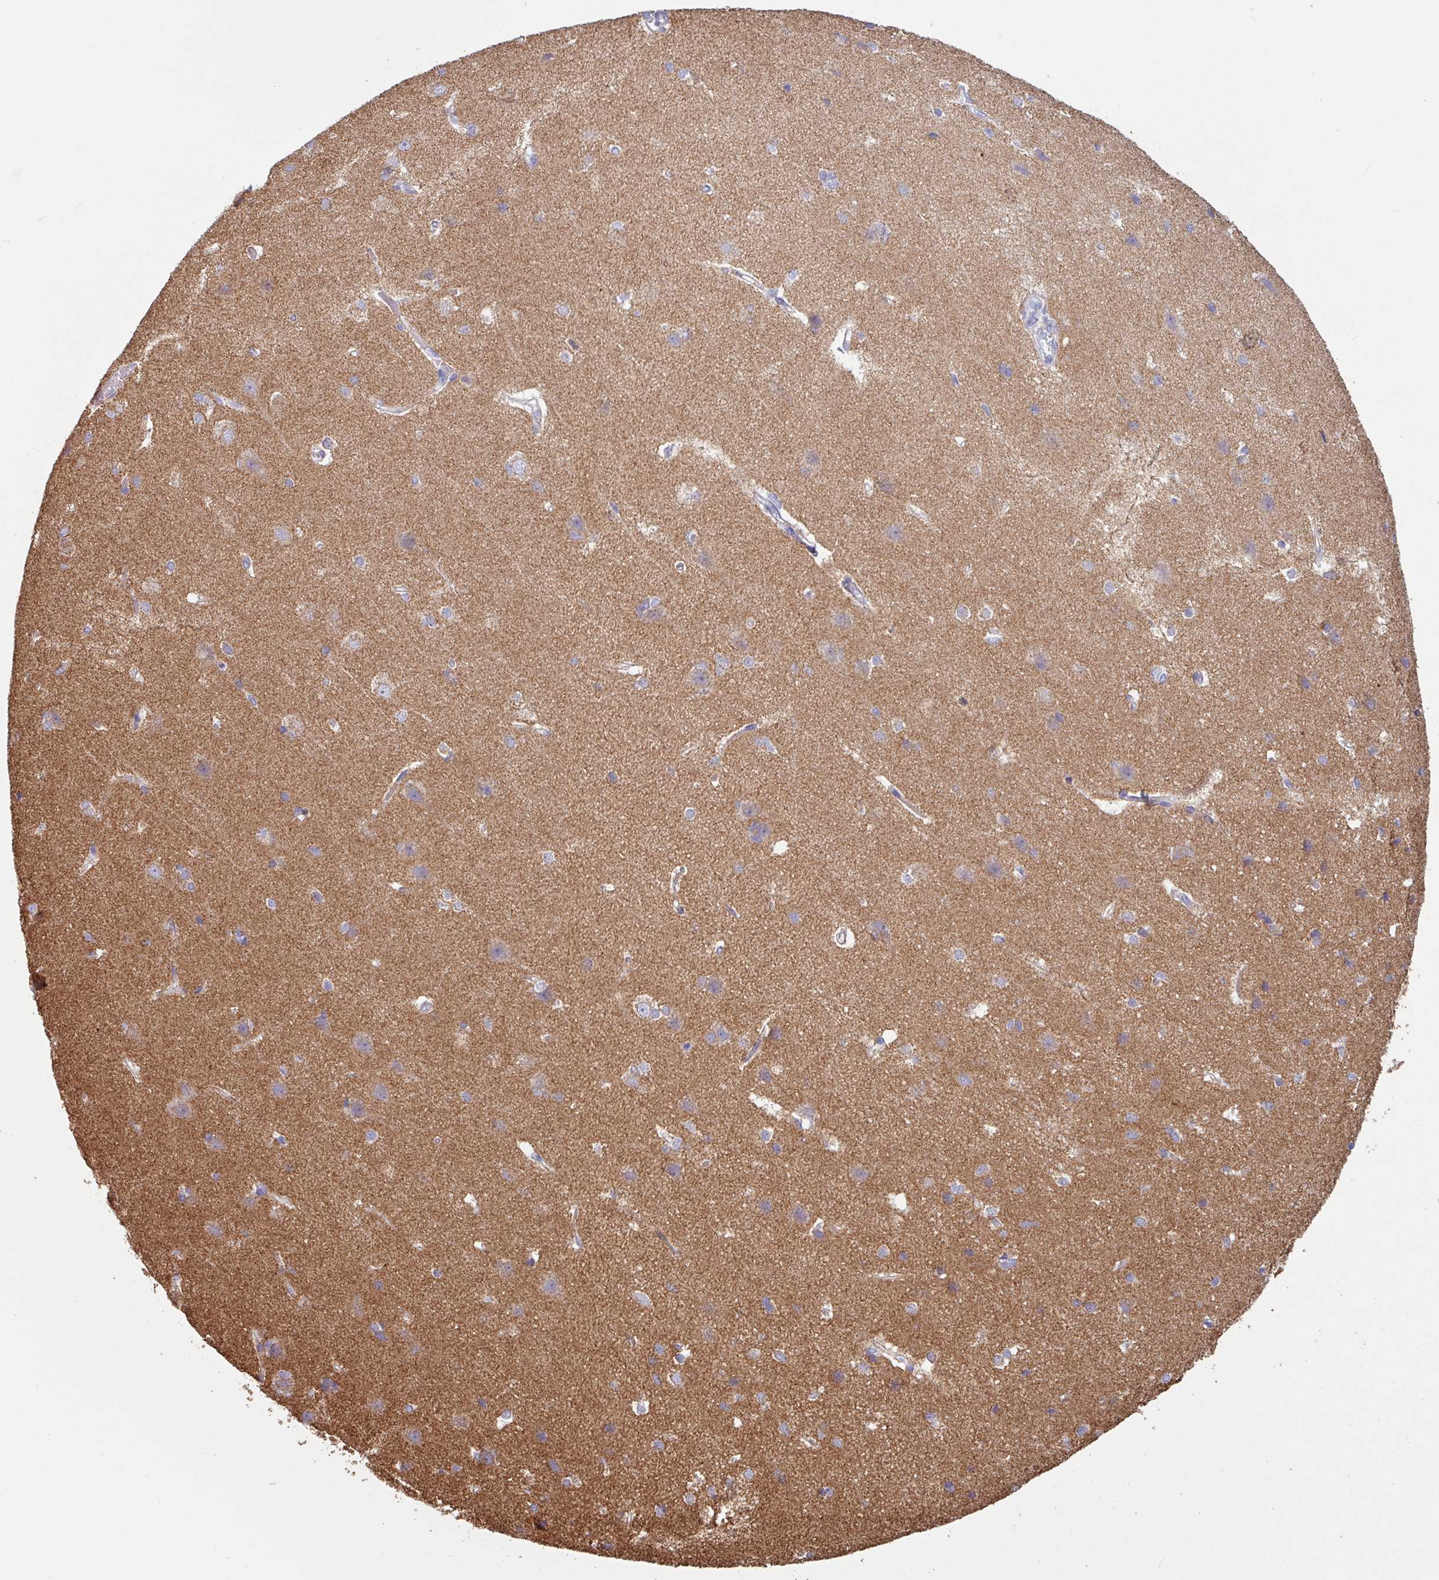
{"staining": {"intensity": "weak", "quantity": "<25%", "location": "cytoplasmic/membranous"}, "tissue": "cerebral cortex", "cell_type": "Endothelial cells", "image_type": "normal", "snomed": [{"axis": "morphology", "description": "Normal tissue, NOS"}, {"axis": "topography", "description": "Cerebral cortex"}], "caption": "DAB immunohistochemical staining of unremarkable cerebral cortex shows no significant expression in endothelial cells. (Brightfield microscopy of DAB (3,3'-diaminobenzidine) IHC at high magnification).", "gene": "CAMK1", "patient": {"sex": "male", "age": 37}}